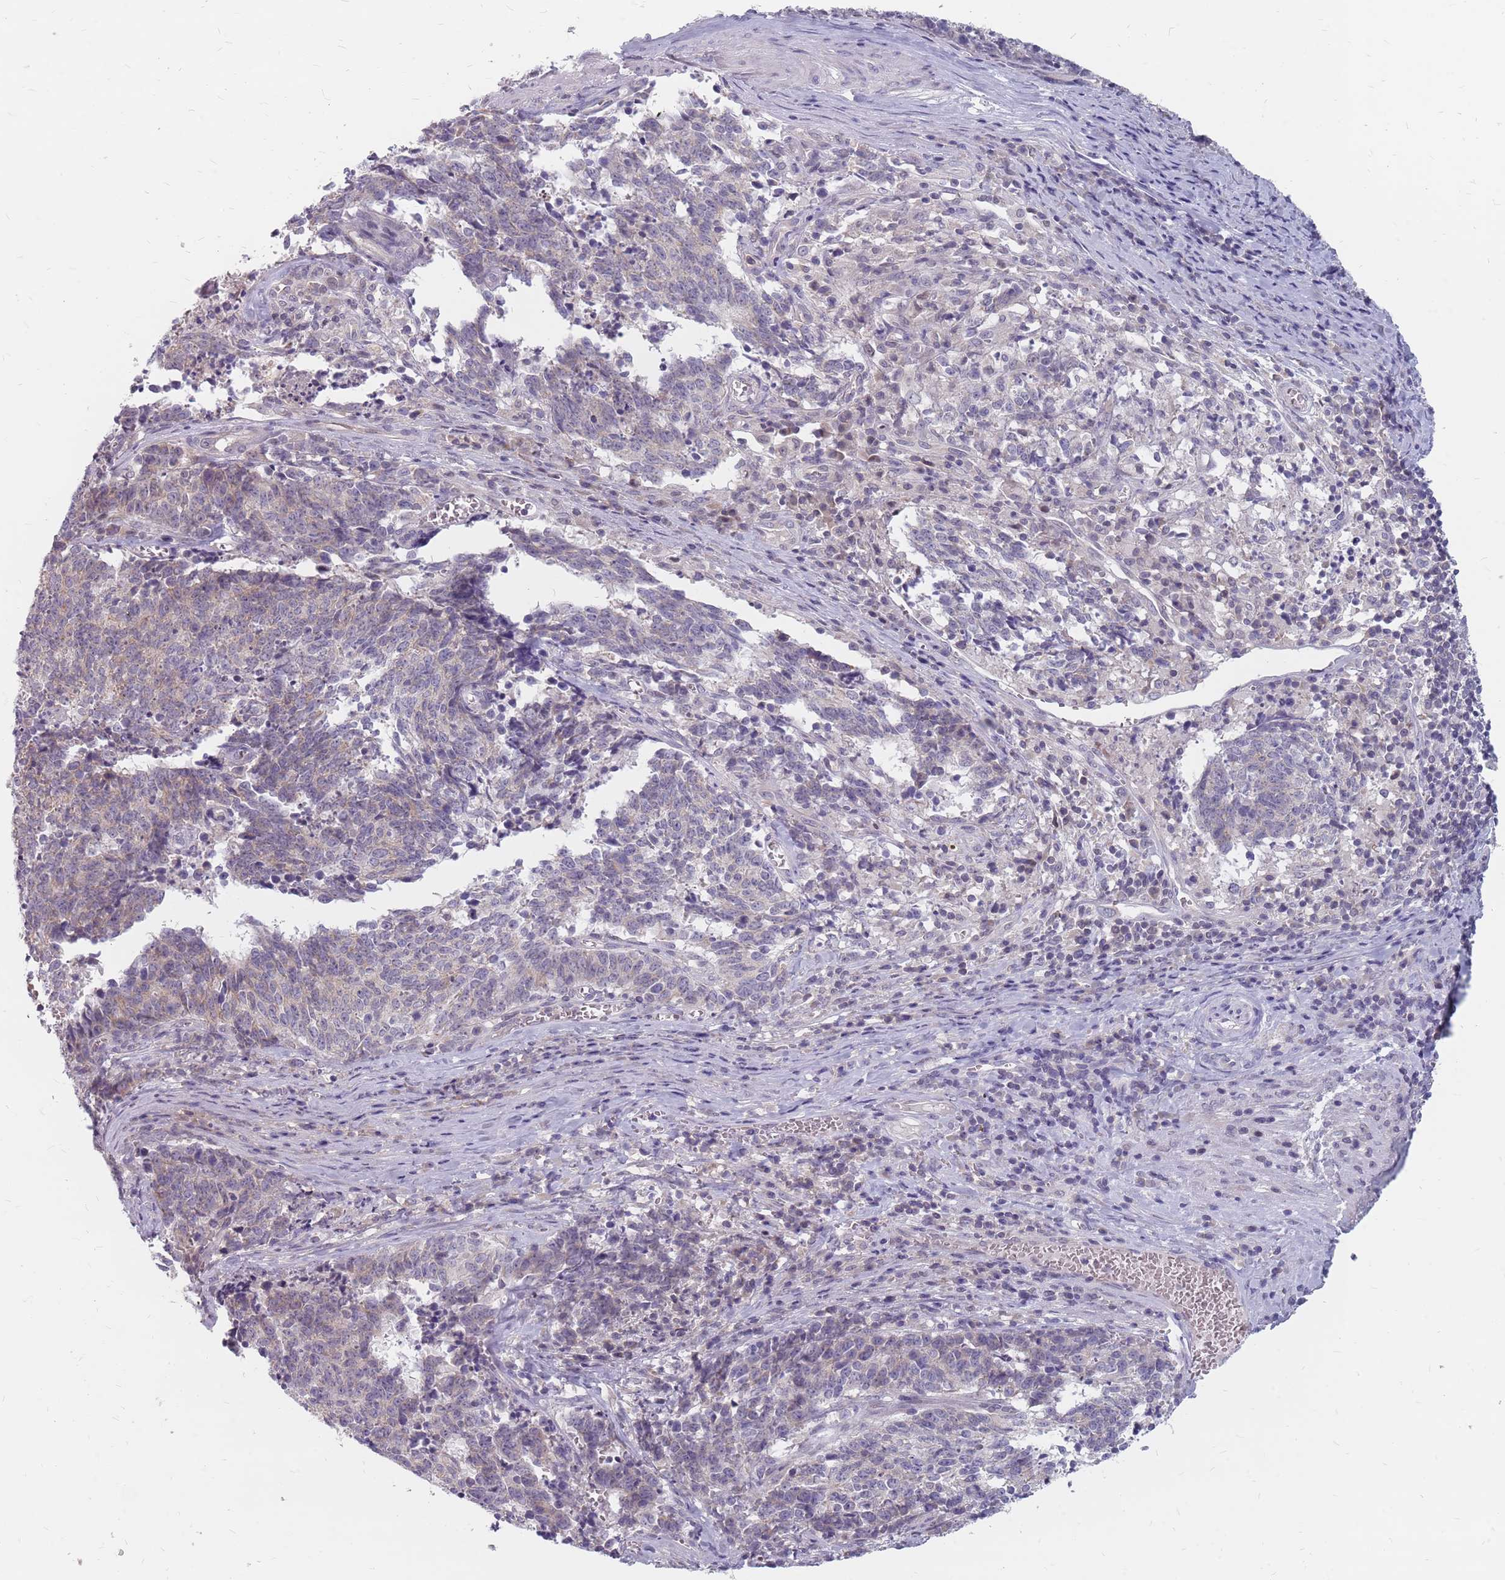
{"staining": {"intensity": "weak", "quantity": "25%-75%", "location": "cytoplasmic/membranous"}, "tissue": "cervical cancer", "cell_type": "Tumor cells", "image_type": "cancer", "snomed": [{"axis": "morphology", "description": "Squamous cell carcinoma, NOS"}, {"axis": "topography", "description": "Cervix"}], "caption": "An IHC micrograph of neoplastic tissue is shown. Protein staining in brown shows weak cytoplasmic/membranous positivity in cervical squamous cell carcinoma within tumor cells. The protein of interest is stained brown, and the nuclei are stained in blue (DAB (3,3'-diaminobenzidine) IHC with brightfield microscopy, high magnification).", "gene": "CMTR2", "patient": {"sex": "female", "age": 29}}